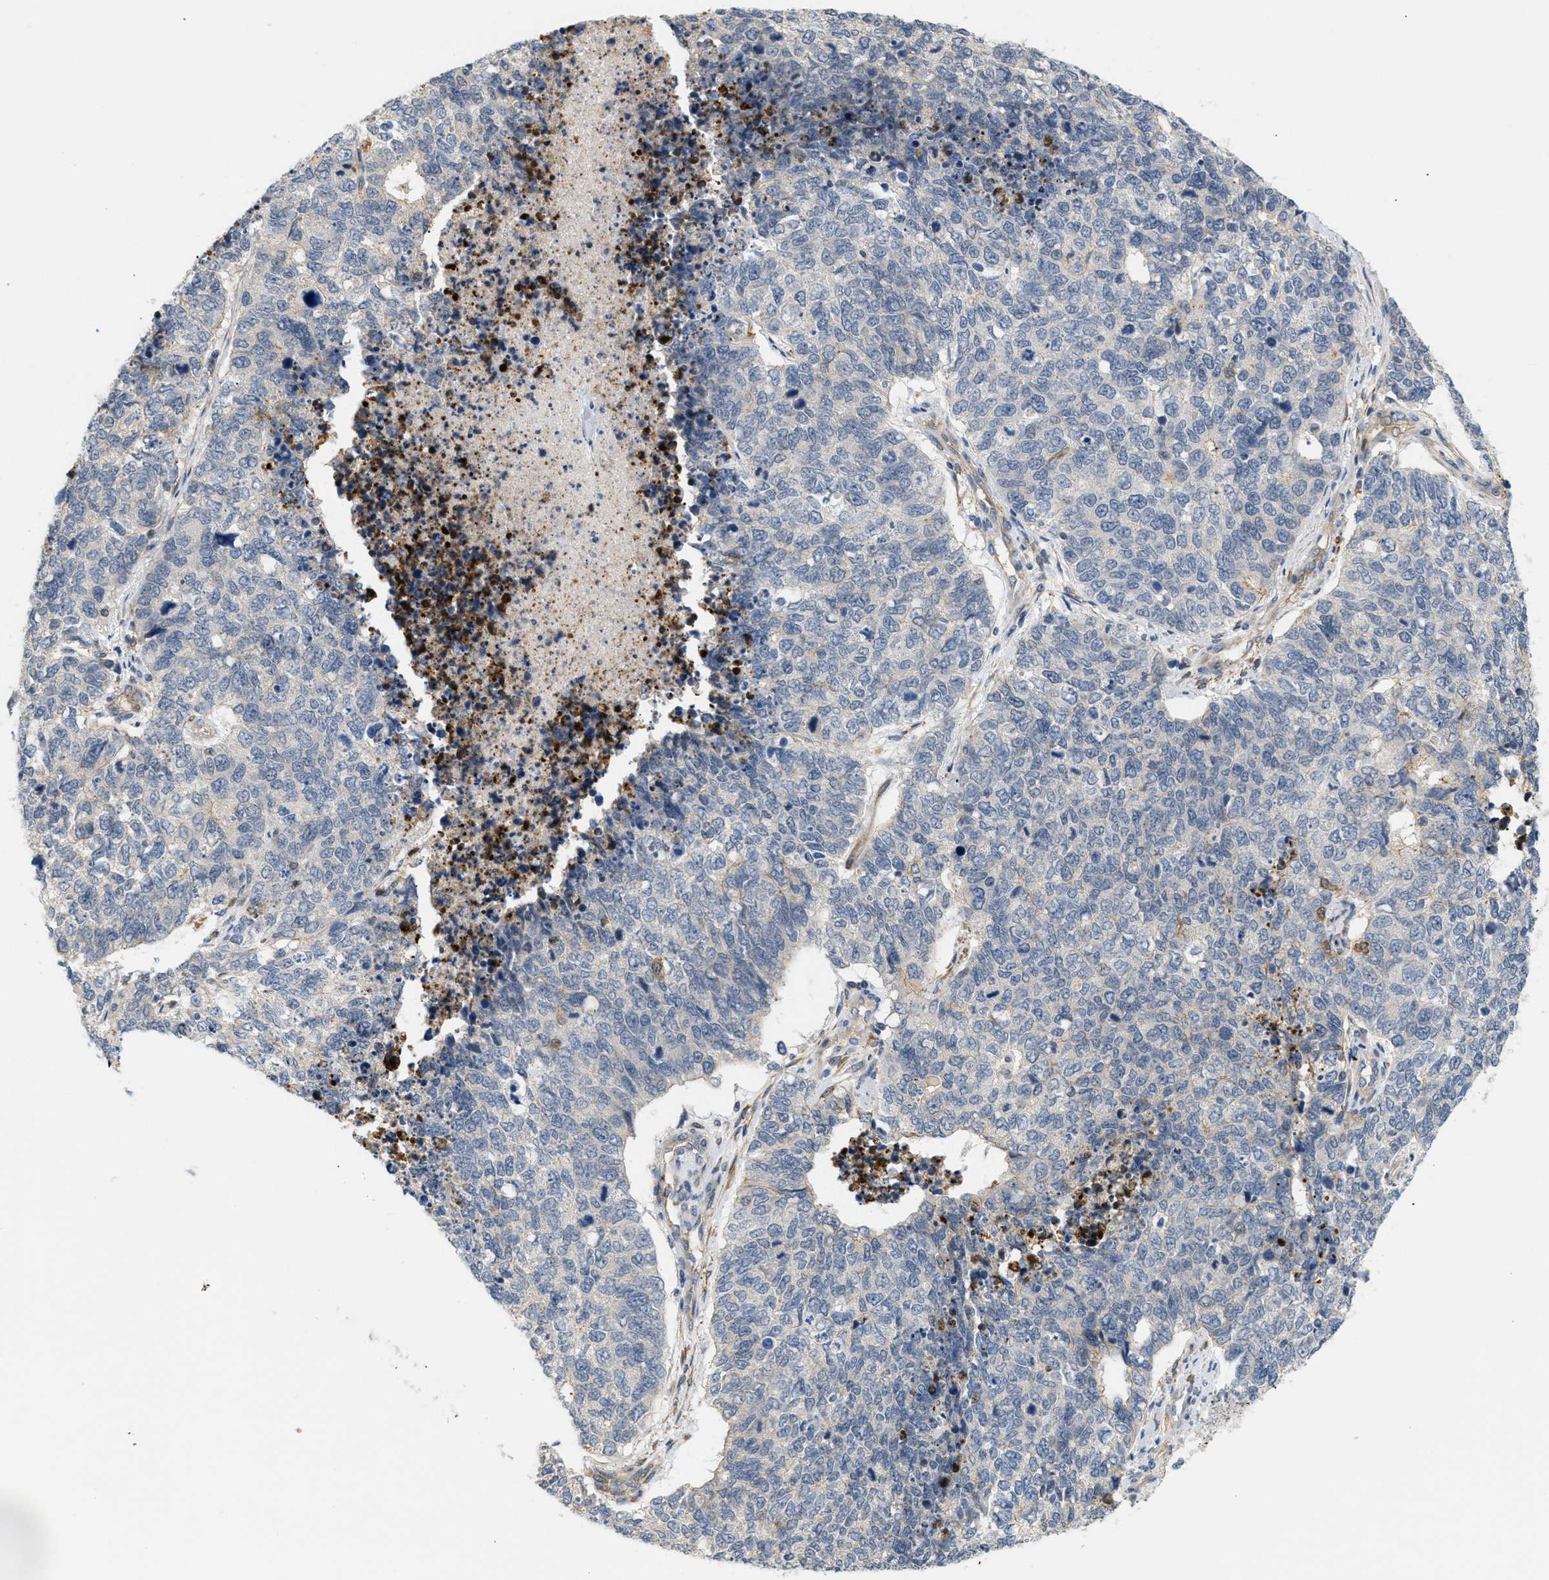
{"staining": {"intensity": "negative", "quantity": "none", "location": "none"}, "tissue": "cervical cancer", "cell_type": "Tumor cells", "image_type": "cancer", "snomed": [{"axis": "morphology", "description": "Squamous cell carcinoma, NOS"}, {"axis": "topography", "description": "Cervix"}], "caption": "Immunohistochemistry (IHC) histopathology image of neoplastic tissue: human cervical squamous cell carcinoma stained with DAB reveals no significant protein positivity in tumor cells. The staining is performed using DAB (3,3'-diaminobenzidine) brown chromogen with nuclei counter-stained in using hematoxylin.", "gene": "CORO2B", "patient": {"sex": "female", "age": 63}}